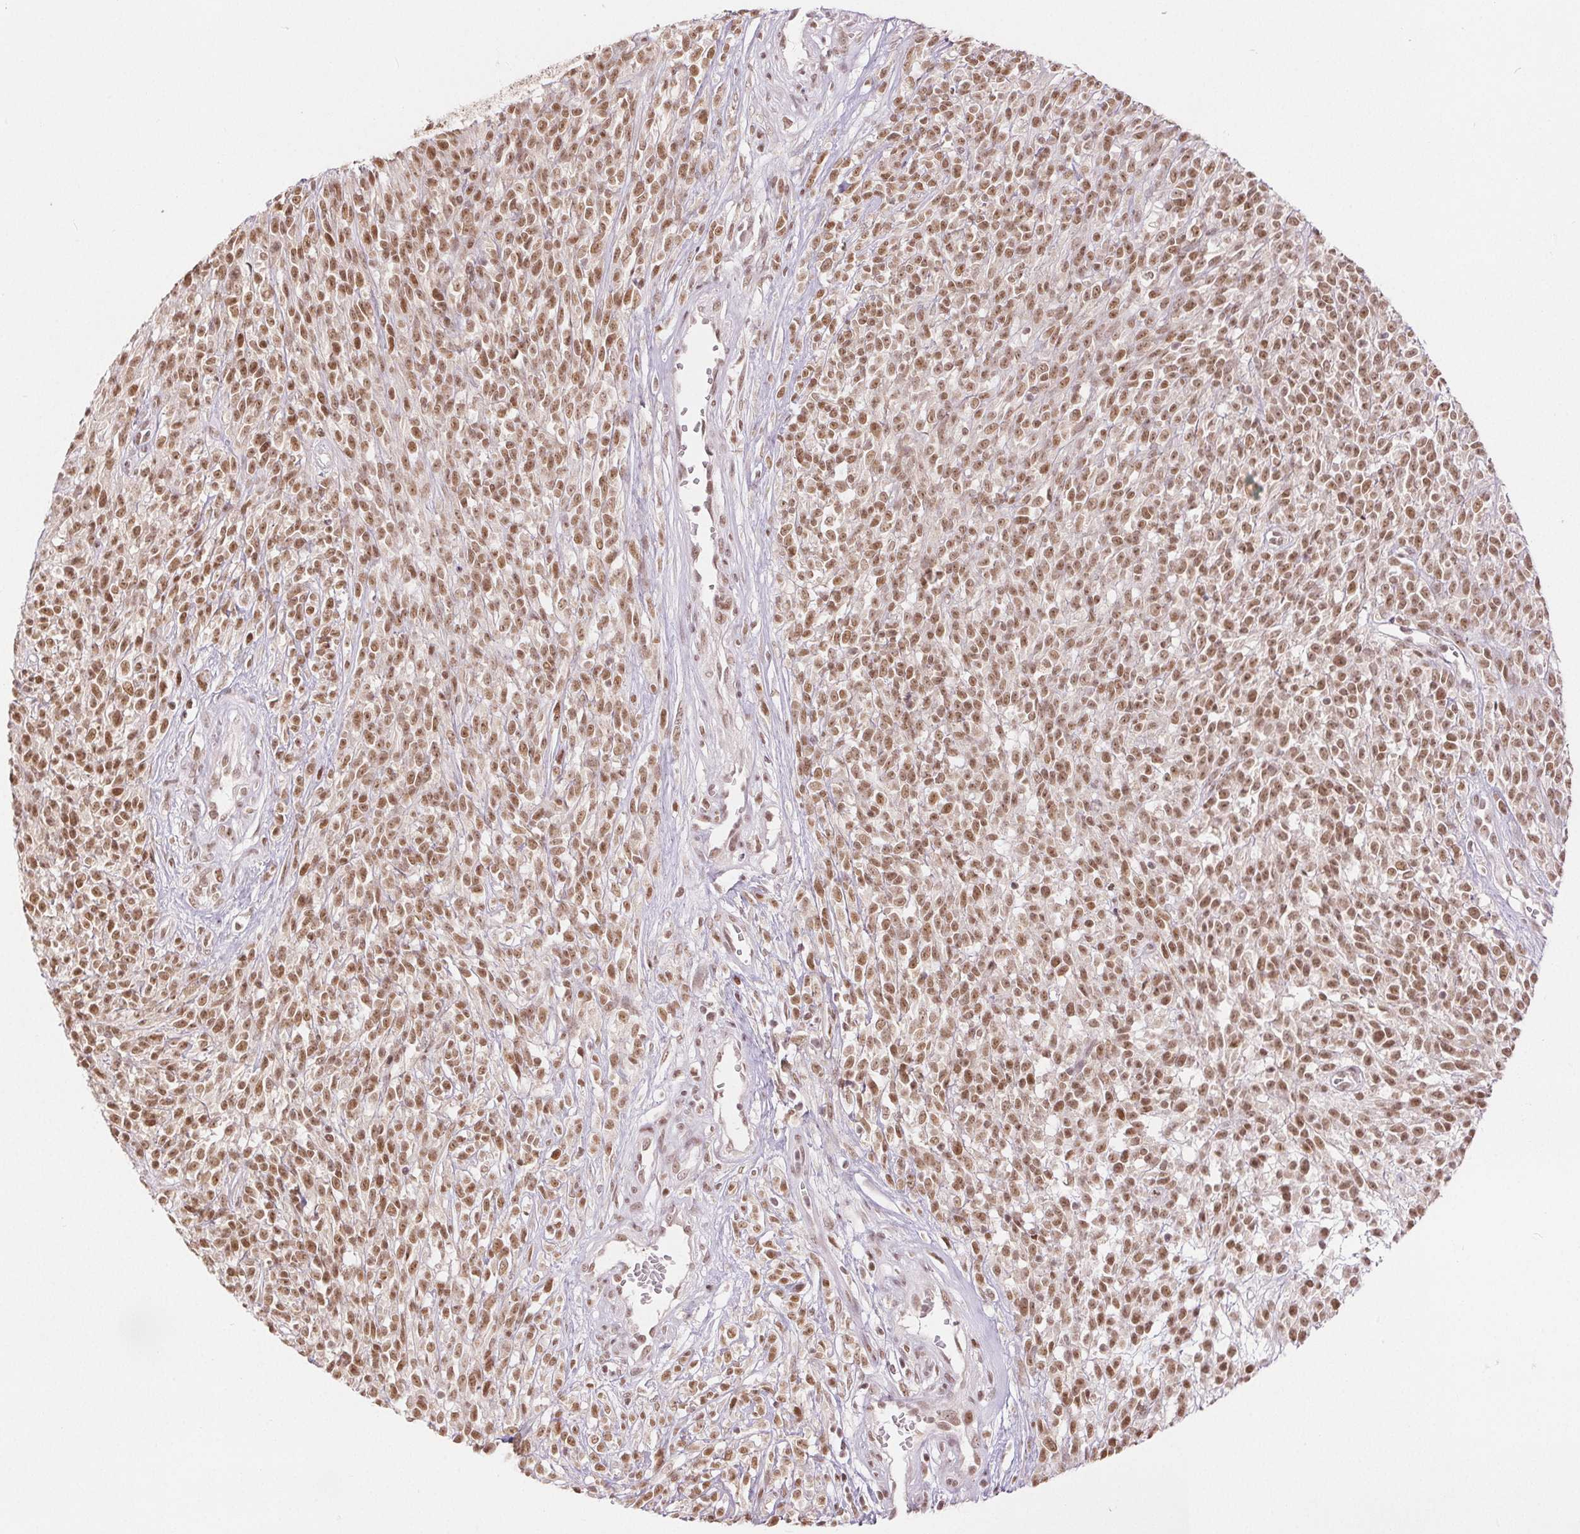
{"staining": {"intensity": "moderate", "quantity": ">75%", "location": "nuclear"}, "tissue": "melanoma", "cell_type": "Tumor cells", "image_type": "cancer", "snomed": [{"axis": "morphology", "description": "Malignant melanoma, NOS"}, {"axis": "topography", "description": "Skin"}, {"axis": "topography", "description": "Skin of trunk"}], "caption": "A micrograph showing moderate nuclear staining in about >75% of tumor cells in malignant melanoma, as visualized by brown immunohistochemical staining.", "gene": "DEK", "patient": {"sex": "male", "age": 74}}